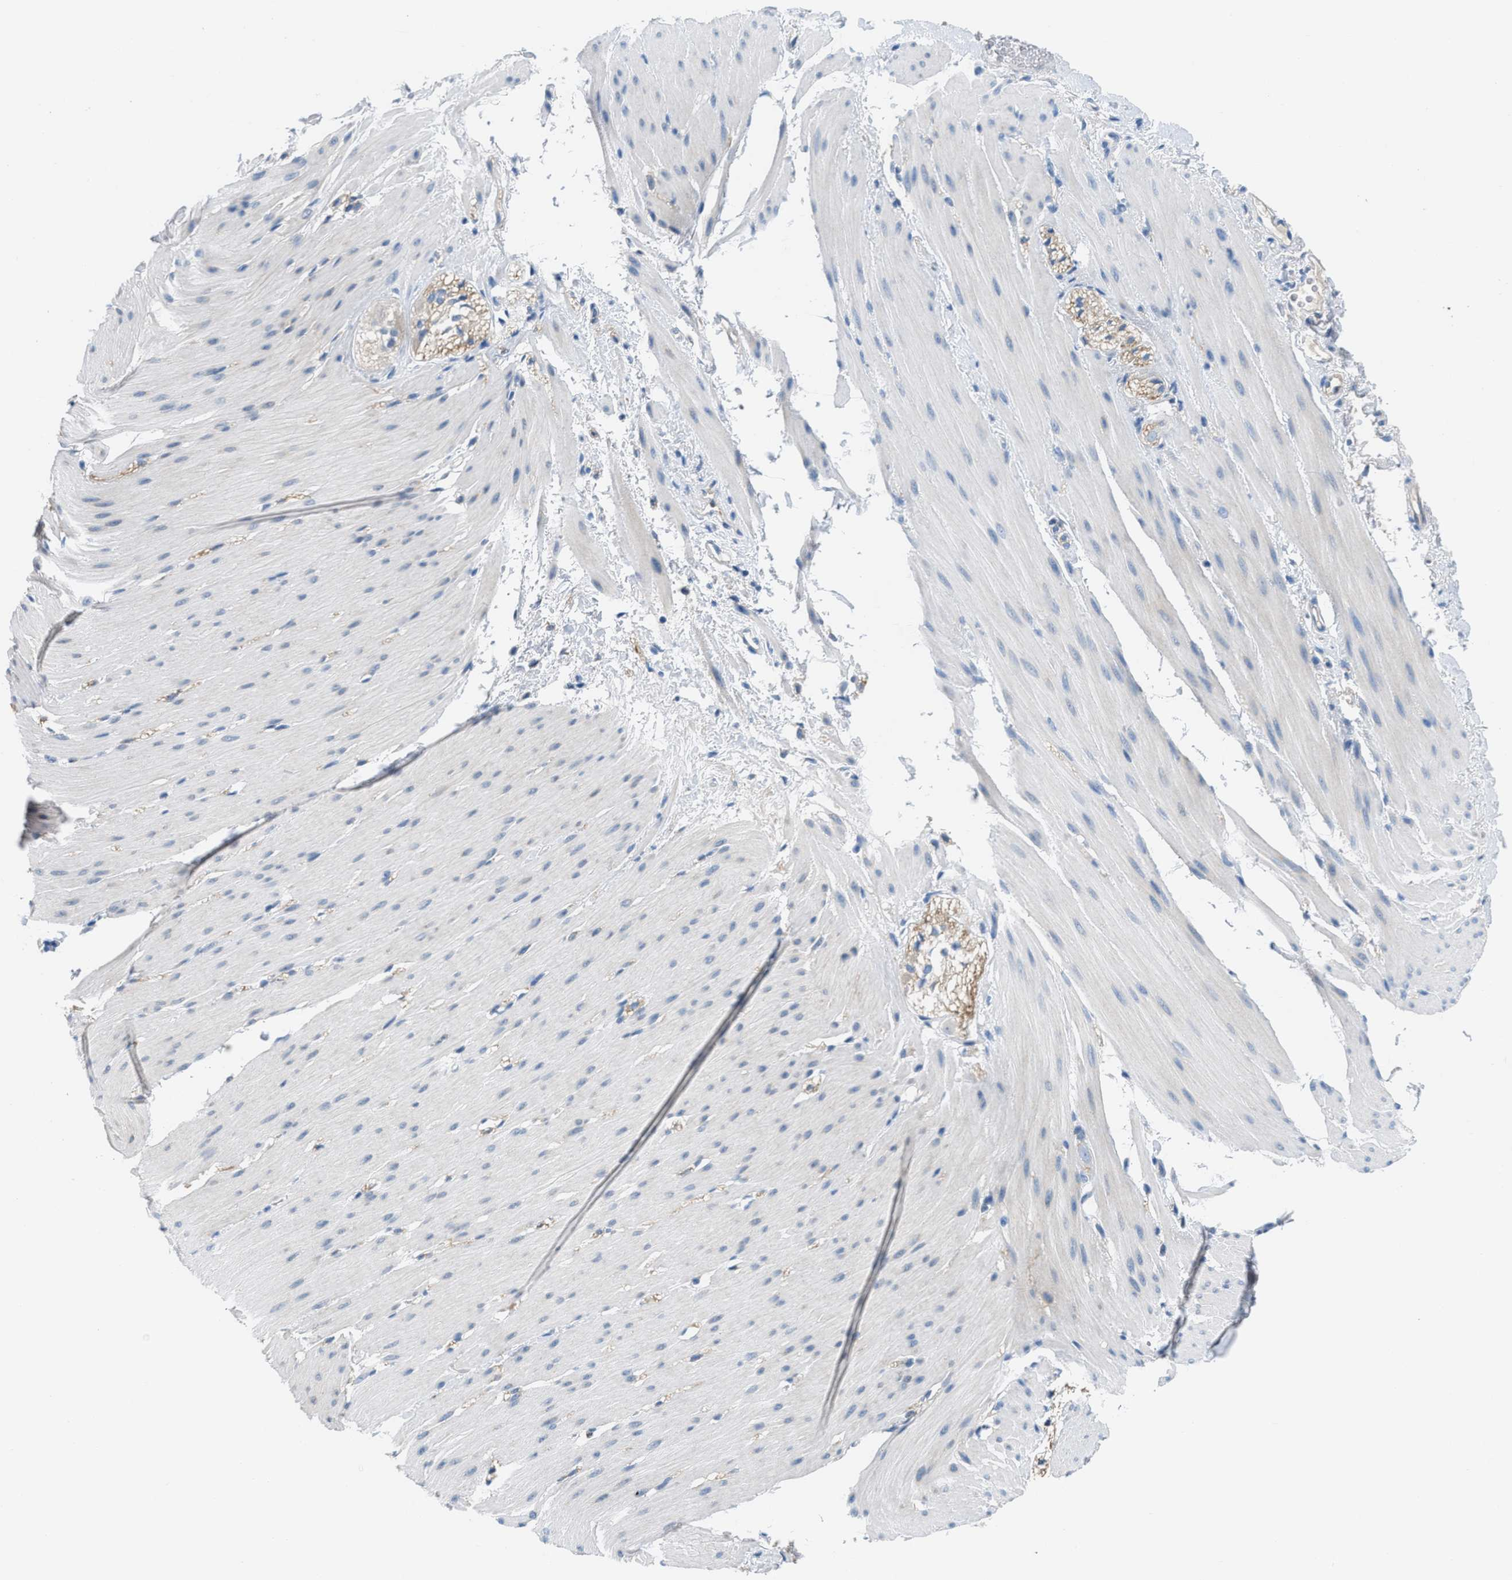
{"staining": {"intensity": "weak", "quantity": "<25%", "location": "cytoplasmic/membranous"}, "tissue": "smooth muscle", "cell_type": "Smooth muscle cells", "image_type": "normal", "snomed": [{"axis": "morphology", "description": "Normal tissue, NOS"}, {"axis": "topography", "description": "Smooth muscle"}, {"axis": "topography", "description": "Colon"}], "caption": "Immunohistochemistry micrograph of benign smooth muscle: human smooth muscle stained with DAB (3,3'-diaminobenzidine) shows no significant protein expression in smooth muscle cells. (DAB immunohistochemistry with hematoxylin counter stain).", "gene": "BNC2", "patient": {"sex": "male", "age": 67}}